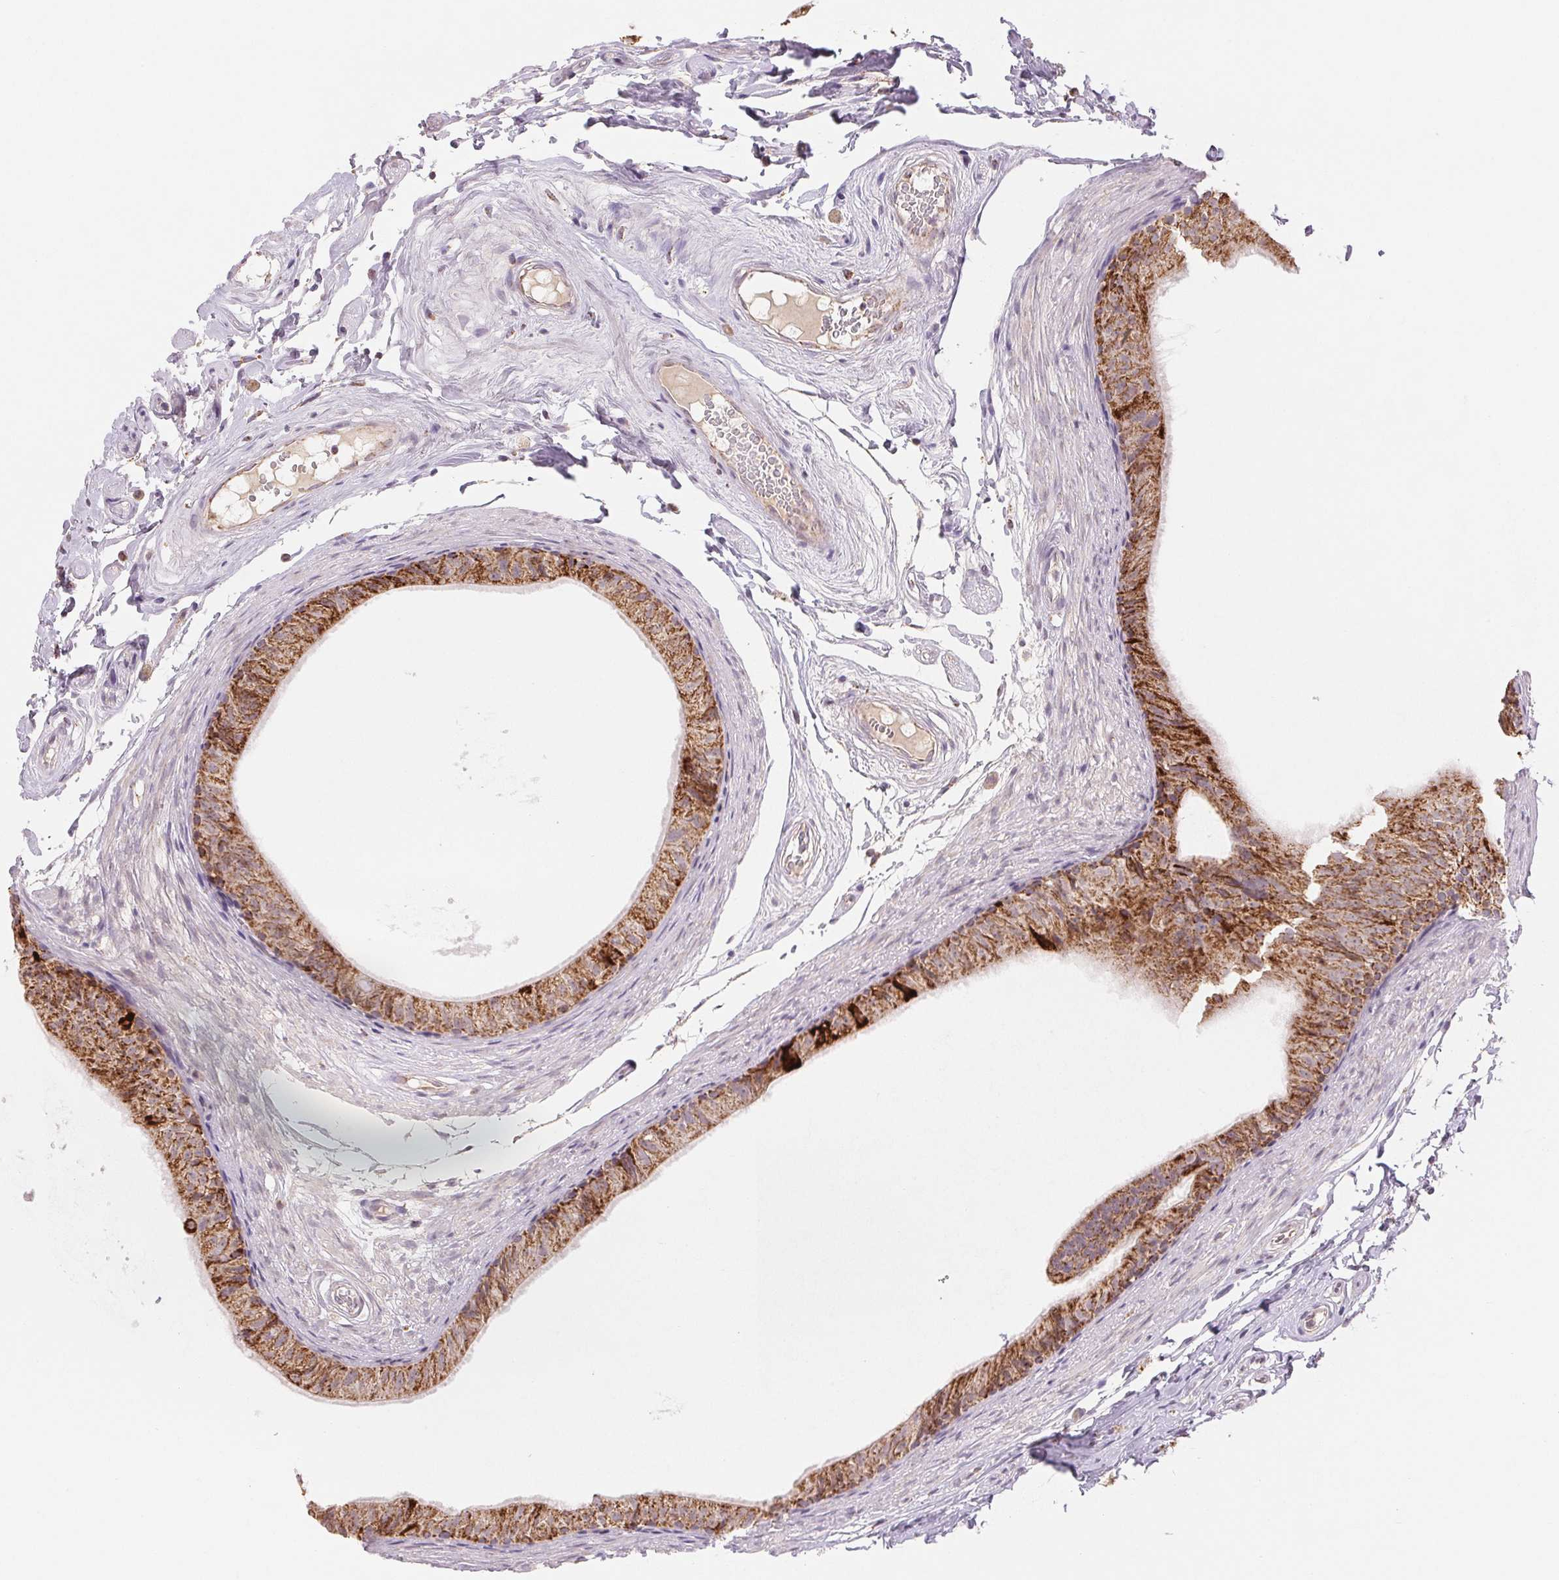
{"staining": {"intensity": "strong", "quantity": "25%-75%", "location": "cytoplasmic/membranous"}, "tissue": "epididymis", "cell_type": "Glandular cells", "image_type": "normal", "snomed": [{"axis": "morphology", "description": "Normal tissue, NOS"}, {"axis": "topography", "description": "Epididymis"}], "caption": "IHC (DAB) staining of unremarkable human epididymis shows strong cytoplasmic/membranous protein positivity in approximately 25%-75% of glandular cells. (DAB (3,3'-diaminobenzidine) IHC with brightfield microscopy, high magnification).", "gene": "HINT2", "patient": {"sex": "male", "age": 45}}